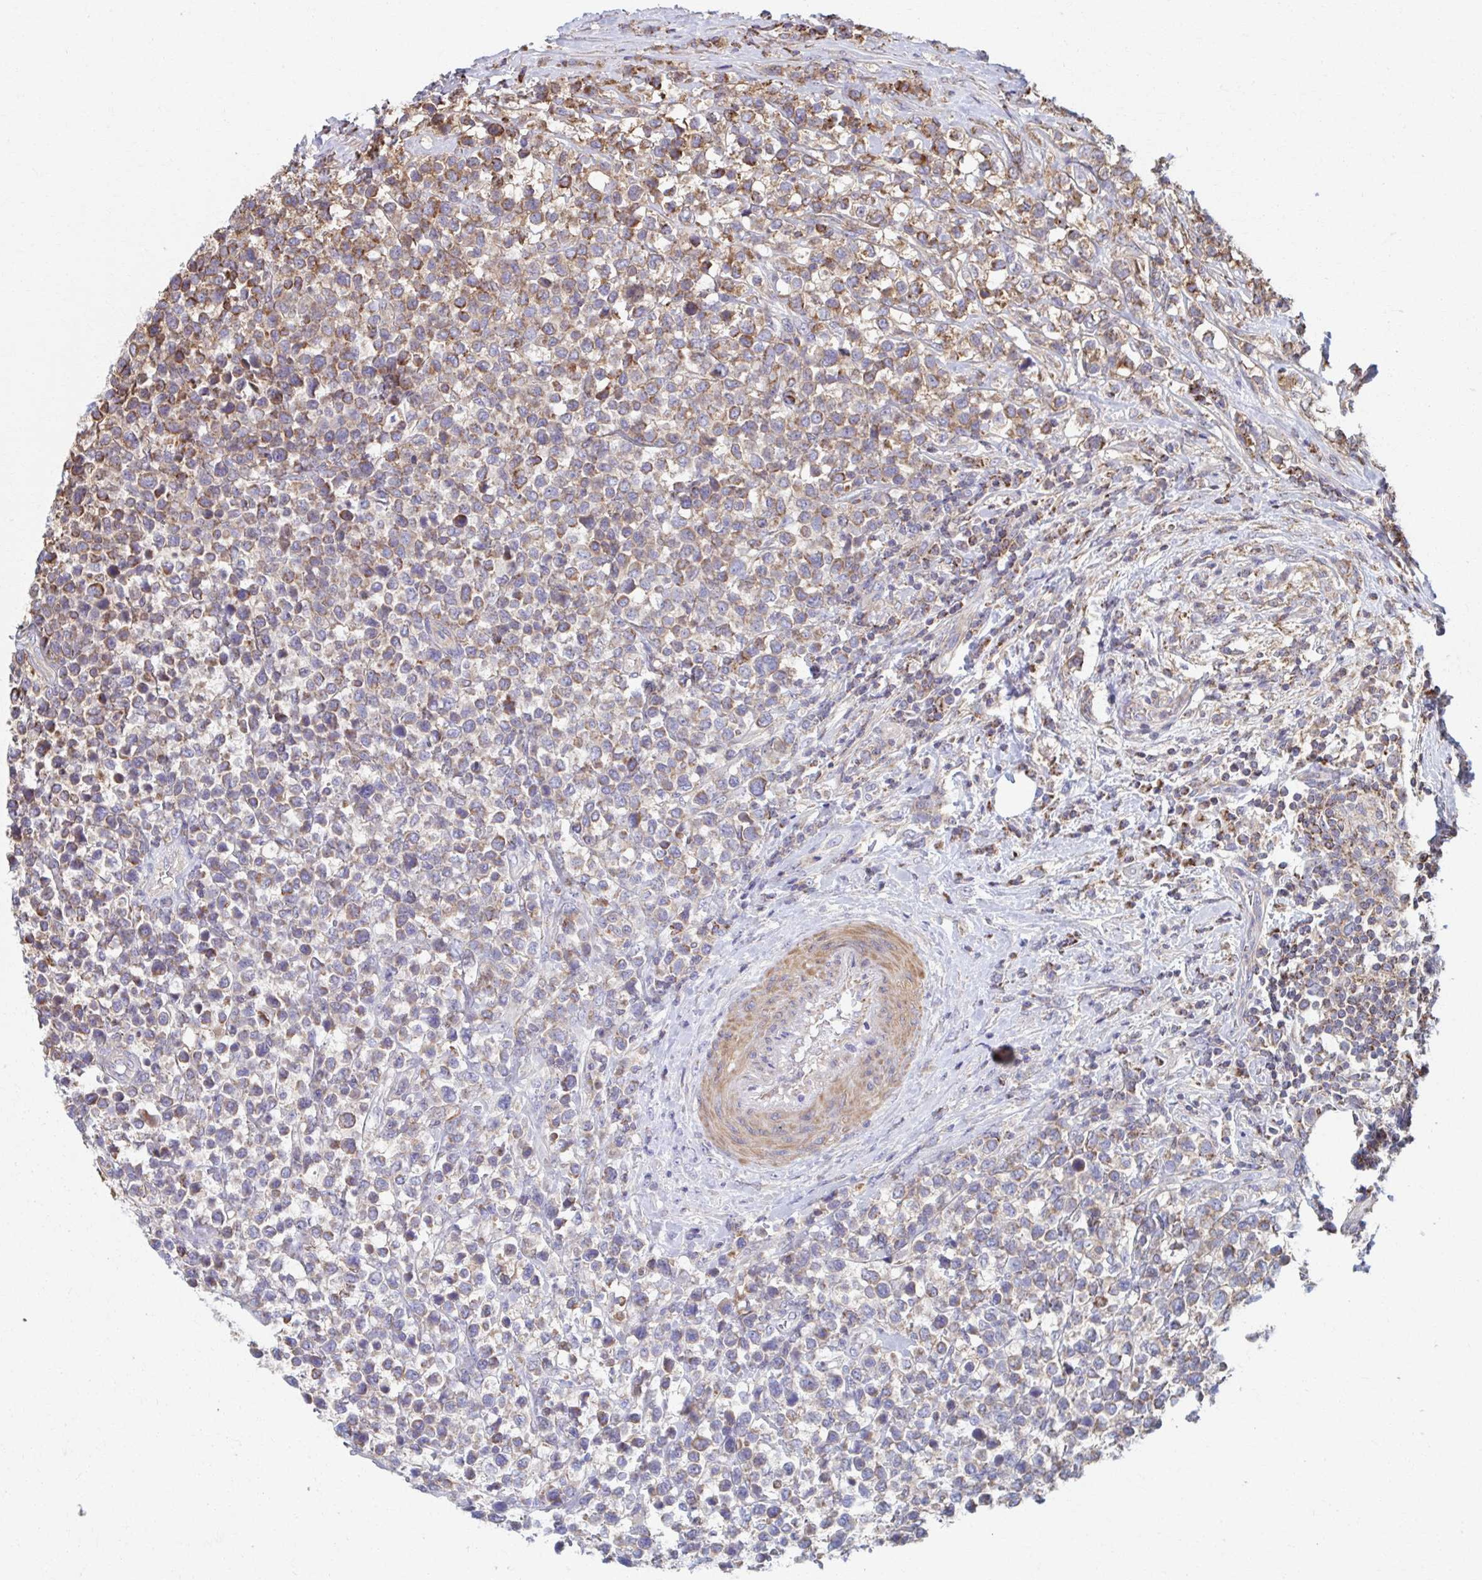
{"staining": {"intensity": "moderate", "quantity": "25%-75%", "location": "cytoplasmic/membranous"}, "tissue": "lymphoma", "cell_type": "Tumor cells", "image_type": "cancer", "snomed": [{"axis": "morphology", "description": "Malignant lymphoma, non-Hodgkin's type, High grade"}, {"axis": "topography", "description": "Soft tissue"}], "caption": "Tumor cells exhibit moderate cytoplasmic/membranous positivity in approximately 25%-75% of cells in high-grade malignant lymphoma, non-Hodgkin's type.", "gene": "KLHL34", "patient": {"sex": "female", "age": 56}}